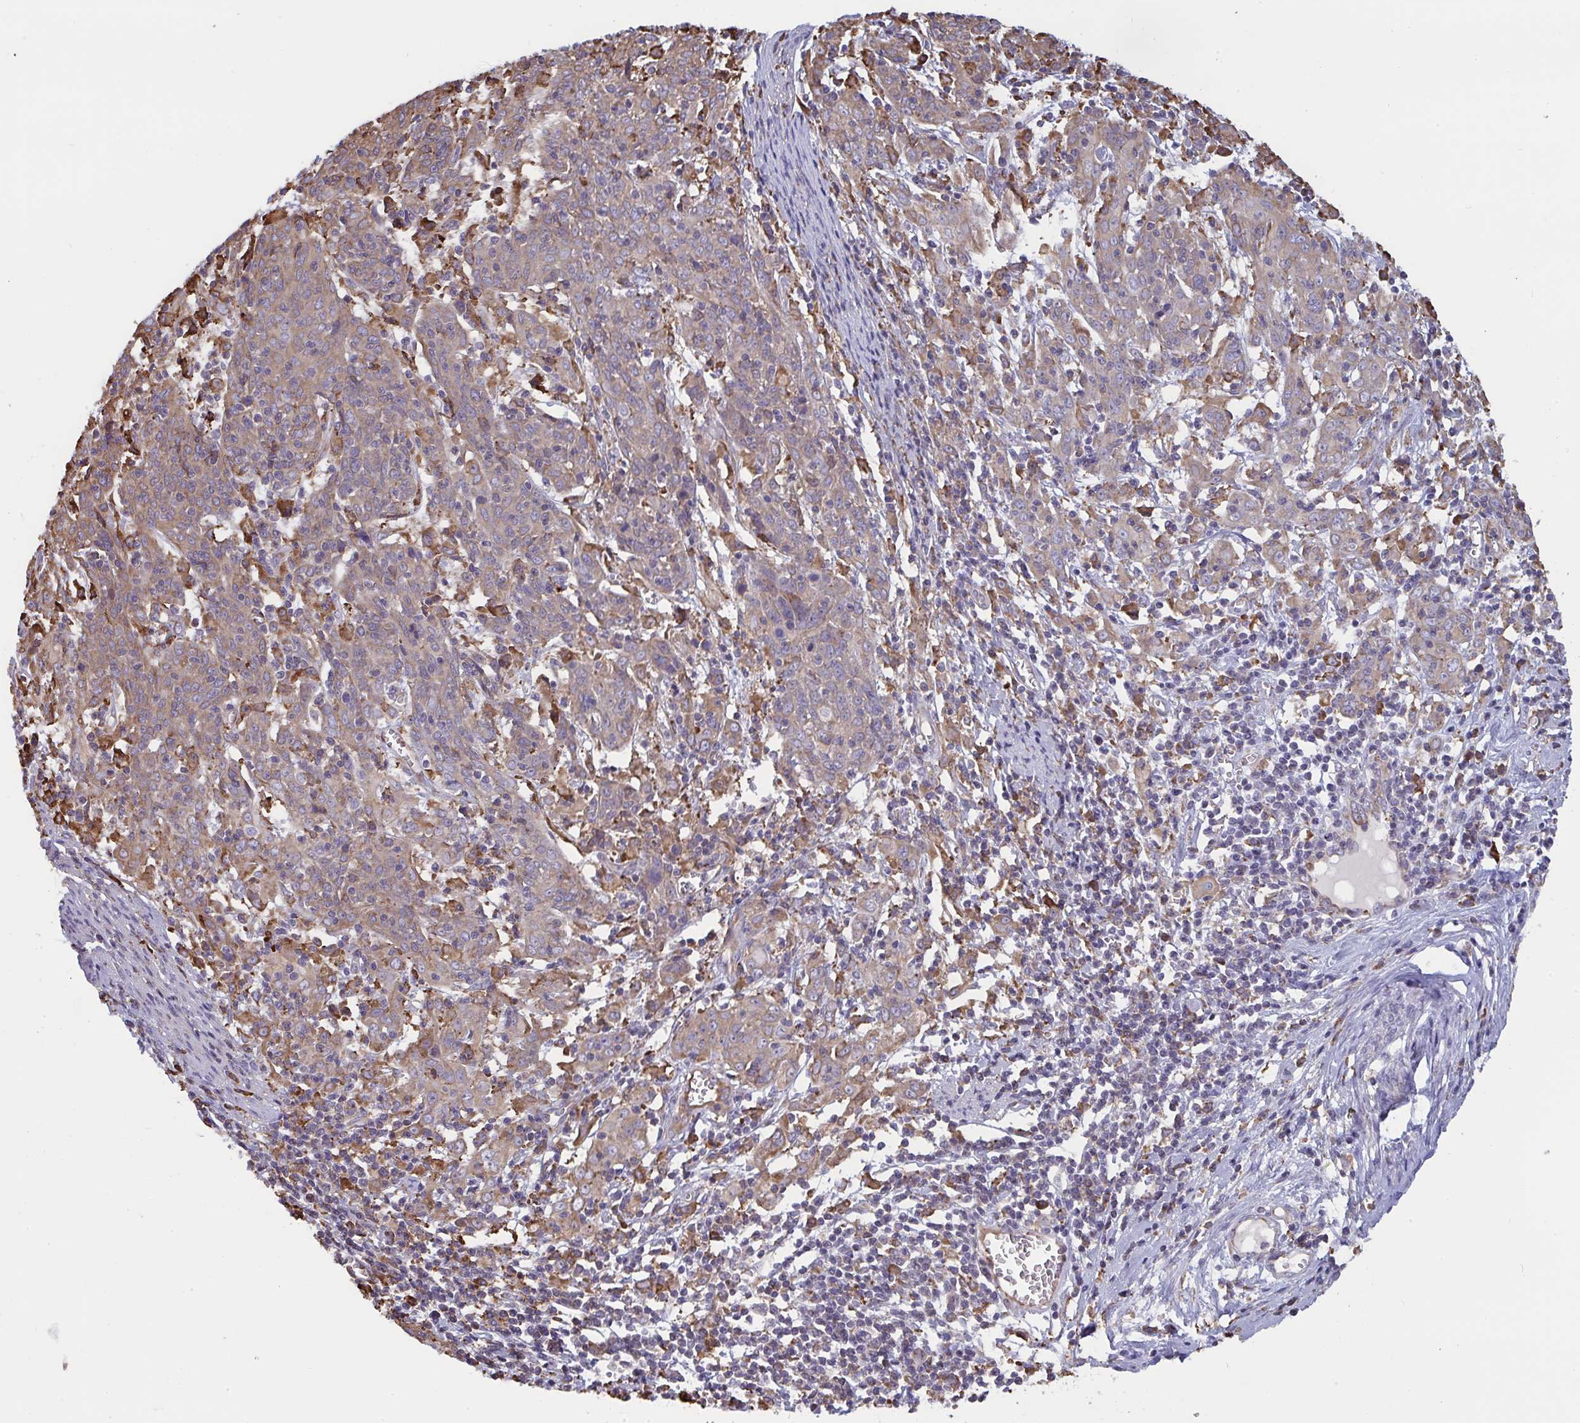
{"staining": {"intensity": "weak", "quantity": "<25%", "location": "cytoplasmic/membranous"}, "tissue": "cervical cancer", "cell_type": "Tumor cells", "image_type": "cancer", "snomed": [{"axis": "morphology", "description": "Squamous cell carcinoma, NOS"}, {"axis": "topography", "description": "Cervix"}], "caption": "Tumor cells show no significant protein expression in cervical cancer.", "gene": "MYMK", "patient": {"sex": "female", "age": 67}}